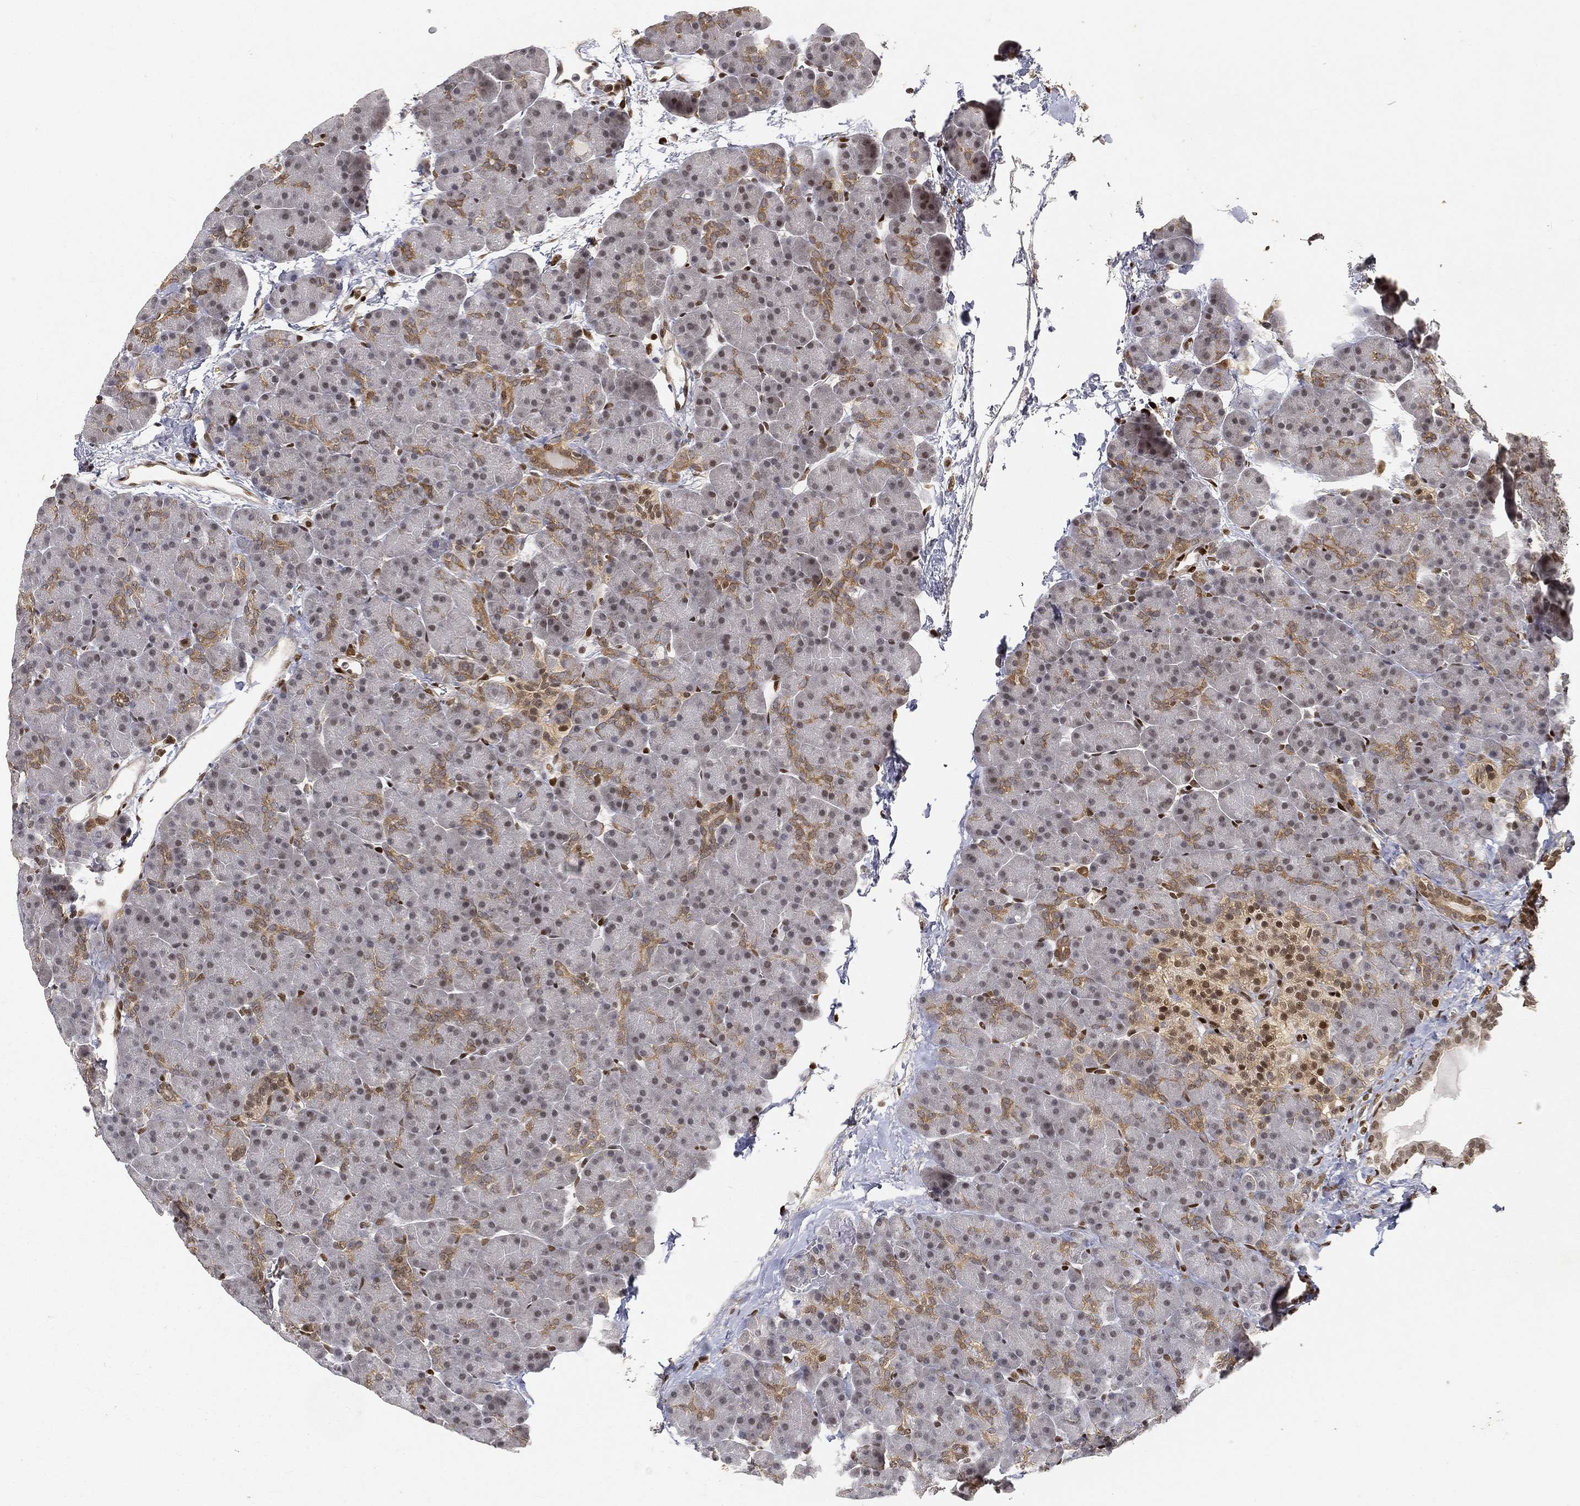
{"staining": {"intensity": "moderate", "quantity": "<25%", "location": "cytoplasmic/membranous"}, "tissue": "pancreas", "cell_type": "Exocrine glandular cells", "image_type": "normal", "snomed": [{"axis": "morphology", "description": "Normal tissue, NOS"}, {"axis": "topography", "description": "Pancreas"}], "caption": "Moderate cytoplasmic/membranous positivity for a protein is identified in about <25% of exocrine glandular cells of benign pancreas using immunohistochemistry.", "gene": "CRTC3", "patient": {"sex": "female", "age": 44}}